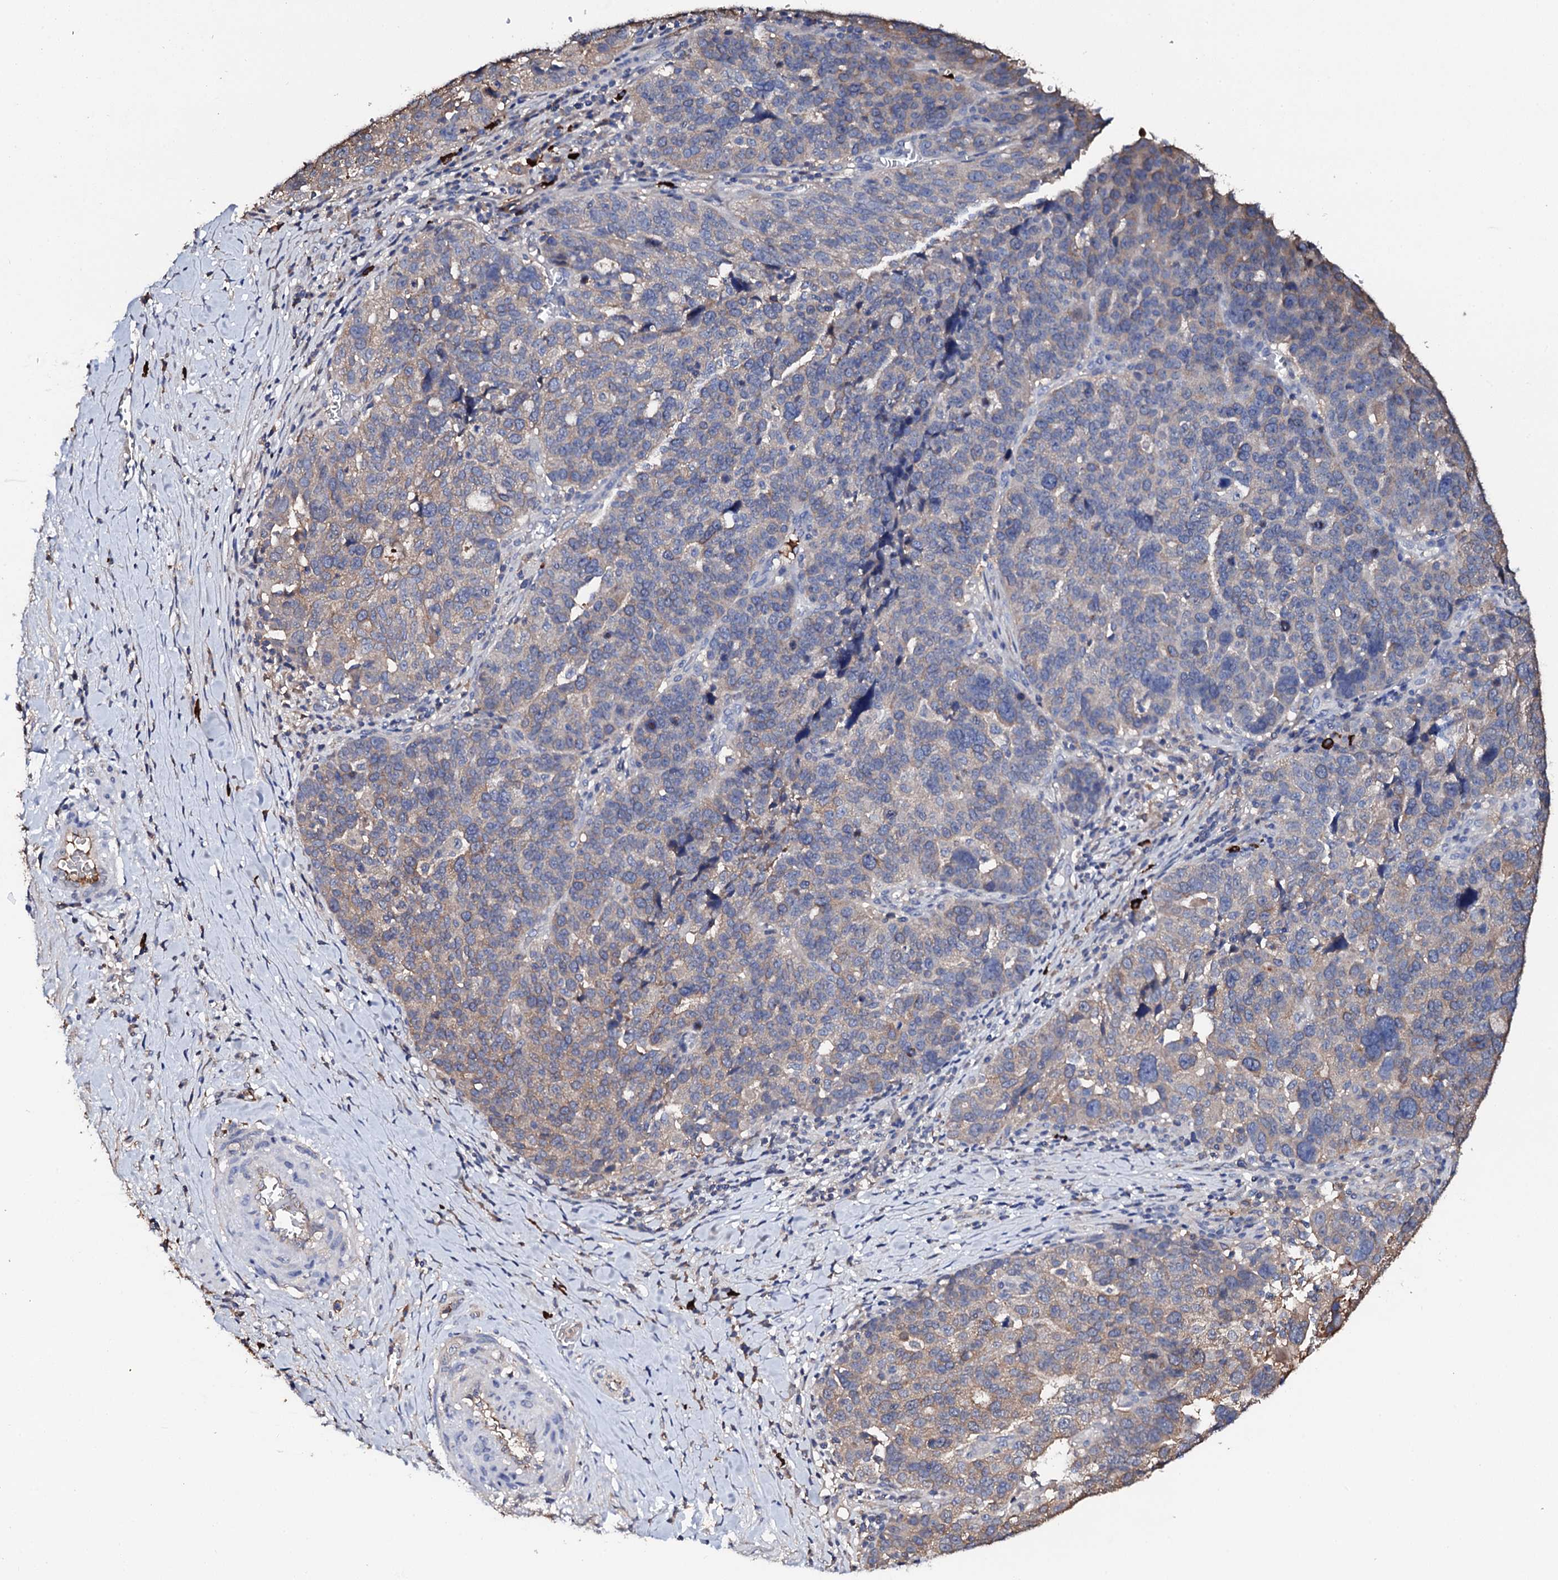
{"staining": {"intensity": "weak", "quantity": "25%-75%", "location": "cytoplasmic/membranous"}, "tissue": "ovarian cancer", "cell_type": "Tumor cells", "image_type": "cancer", "snomed": [{"axis": "morphology", "description": "Cystadenocarcinoma, serous, NOS"}, {"axis": "topography", "description": "Ovary"}], "caption": "This is an image of immunohistochemistry (IHC) staining of serous cystadenocarcinoma (ovarian), which shows weak expression in the cytoplasmic/membranous of tumor cells.", "gene": "TCAF2", "patient": {"sex": "female", "age": 59}}